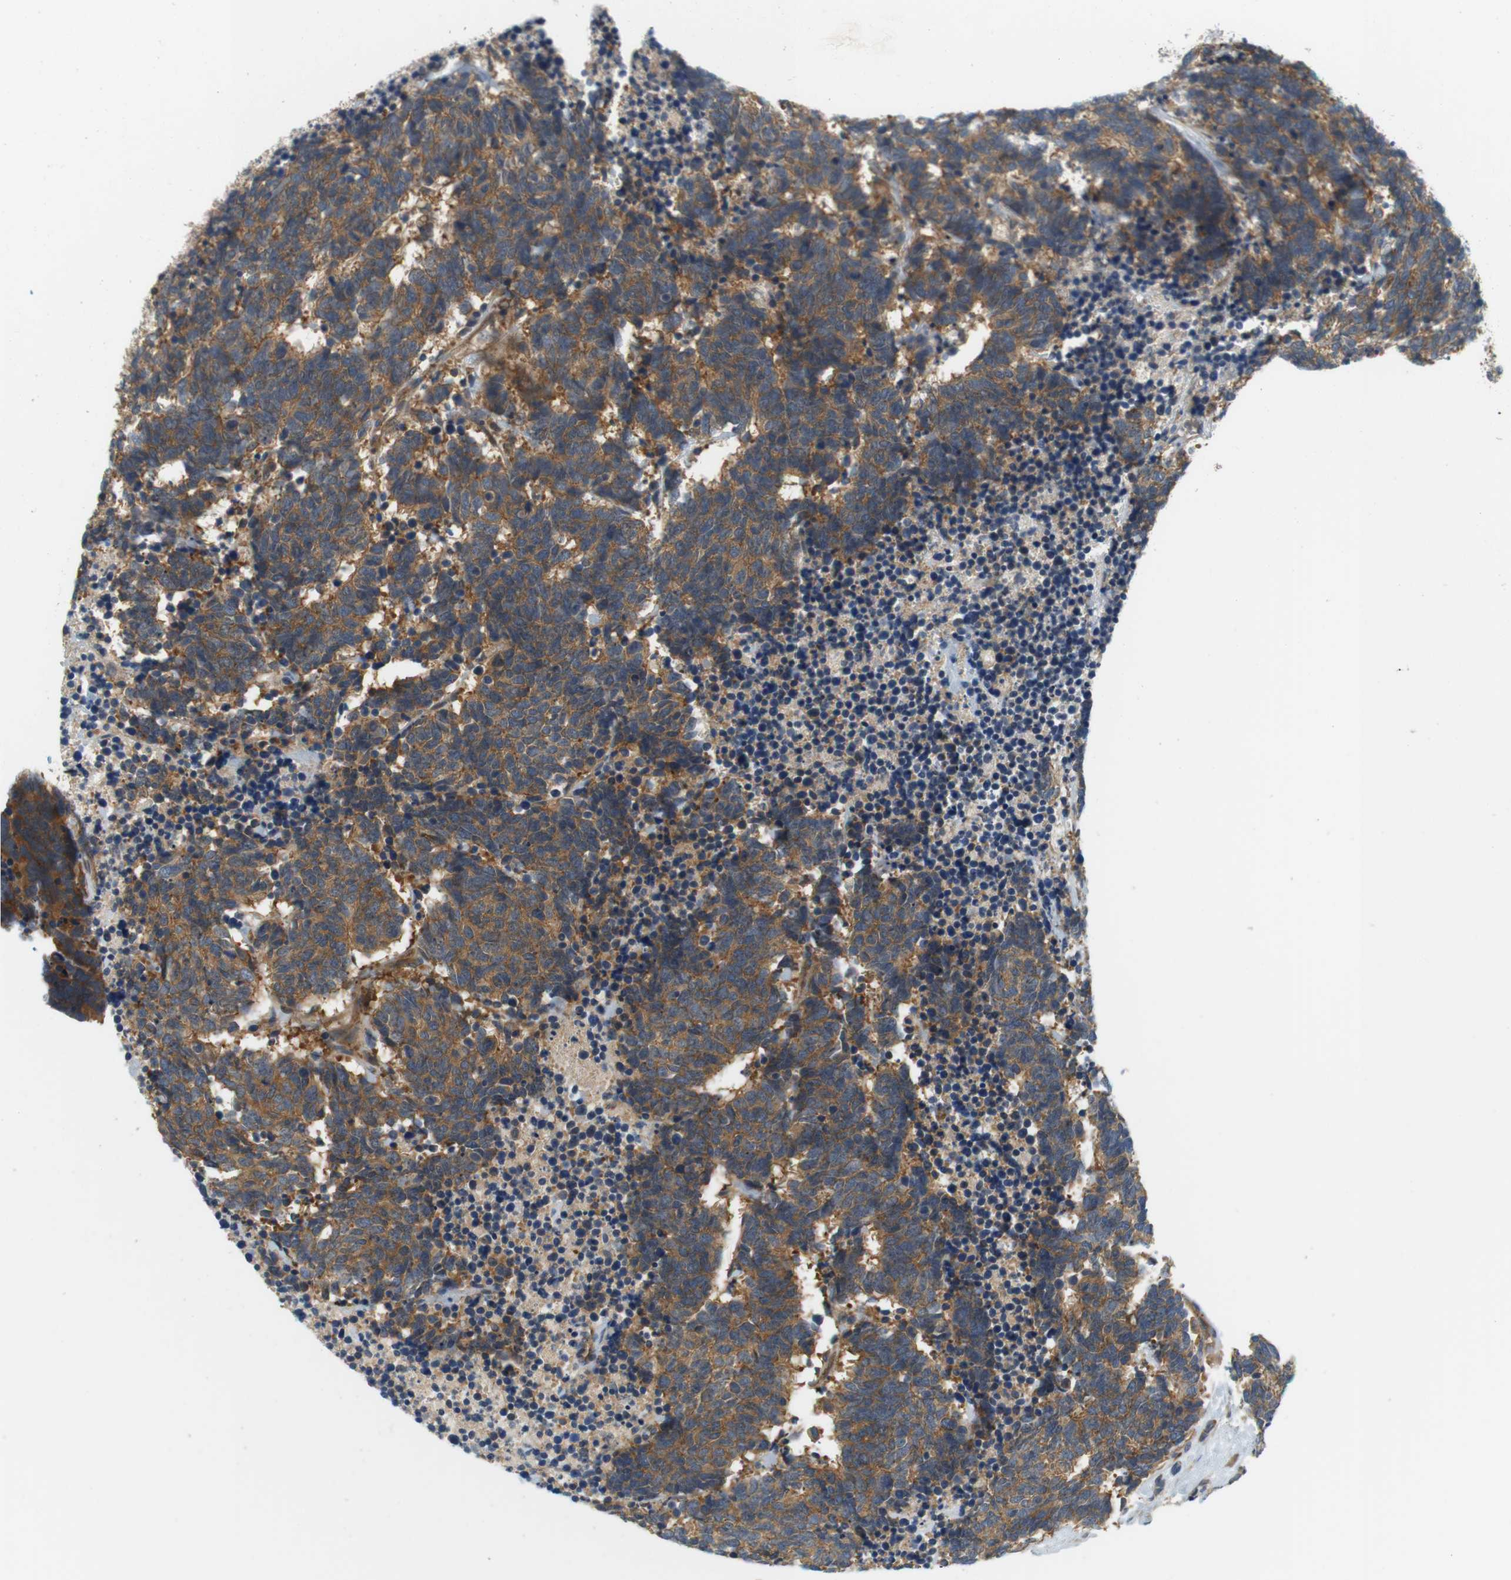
{"staining": {"intensity": "moderate", "quantity": ">75%", "location": "cytoplasmic/membranous"}, "tissue": "carcinoid", "cell_type": "Tumor cells", "image_type": "cancer", "snomed": [{"axis": "morphology", "description": "Carcinoma, NOS"}, {"axis": "morphology", "description": "Carcinoid, malignant, NOS"}, {"axis": "topography", "description": "Urinary bladder"}], "caption": "Immunohistochemistry (IHC) of carcinoid demonstrates medium levels of moderate cytoplasmic/membranous positivity in approximately >75% of tumor cells.", "gene": "SH3GLB1", "patient": {"sex": "male", "age": 57}}